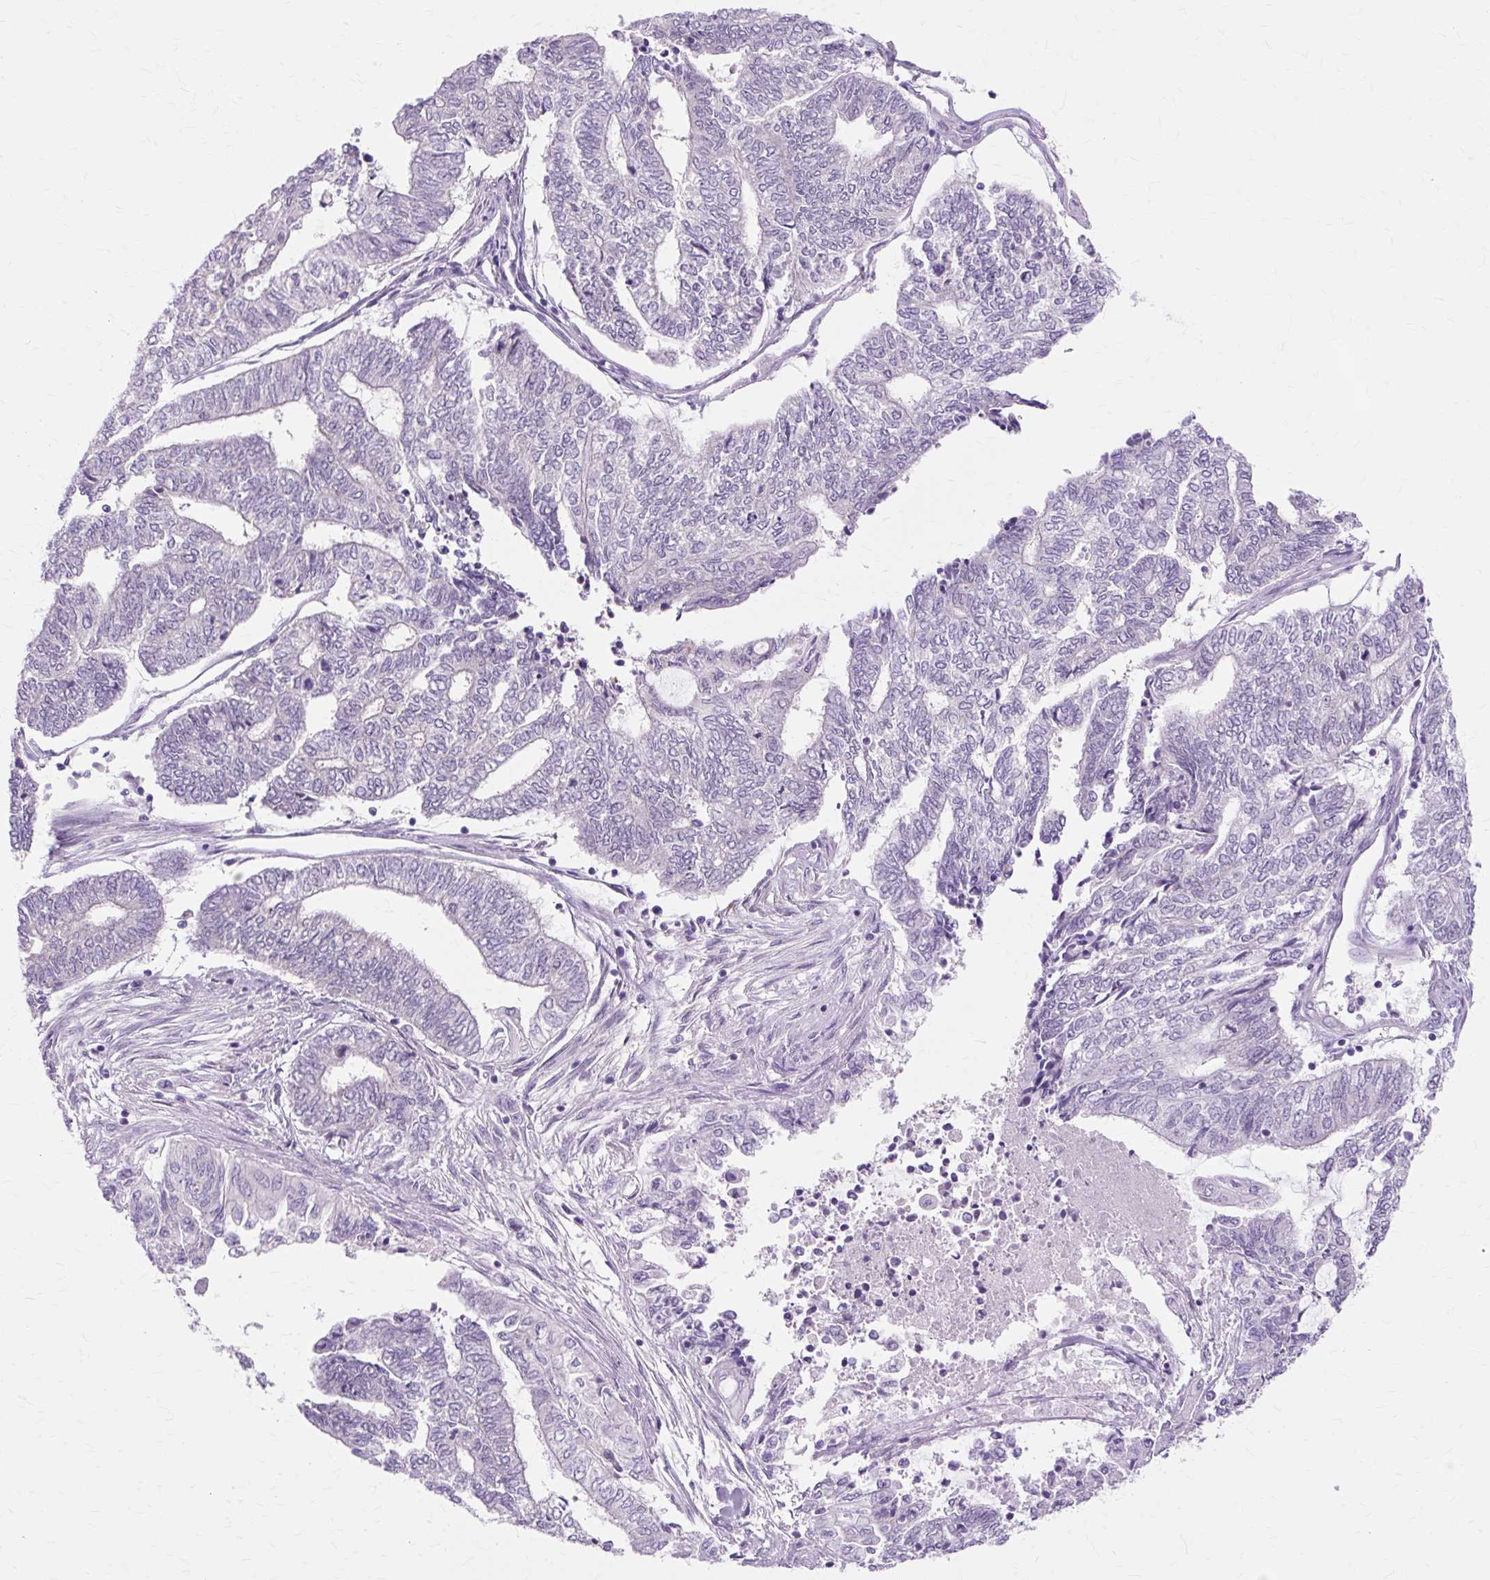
{"staining": {"intensity": "negative", "quantity": "none", "location": "none"}, "tissue": "endometrial cancer", "cell_type": "Tumor cells", "image_type": "cancer", "snomed": [{"axis": "morphology", "description": "Adenocarcinoma, NOS"}, {"axis": "topography", "description": "Uterus"}, {"axis": "topography", "description": "Endometrium"}], "caption": "The immunohistochemistry (IHC) histopathology image has no significant expression in tumor cells of endometrial cancer (adenocarcinoma) tissue.", "gene": "ZNF35", "patient": {"sex": "female", "age": 70}}